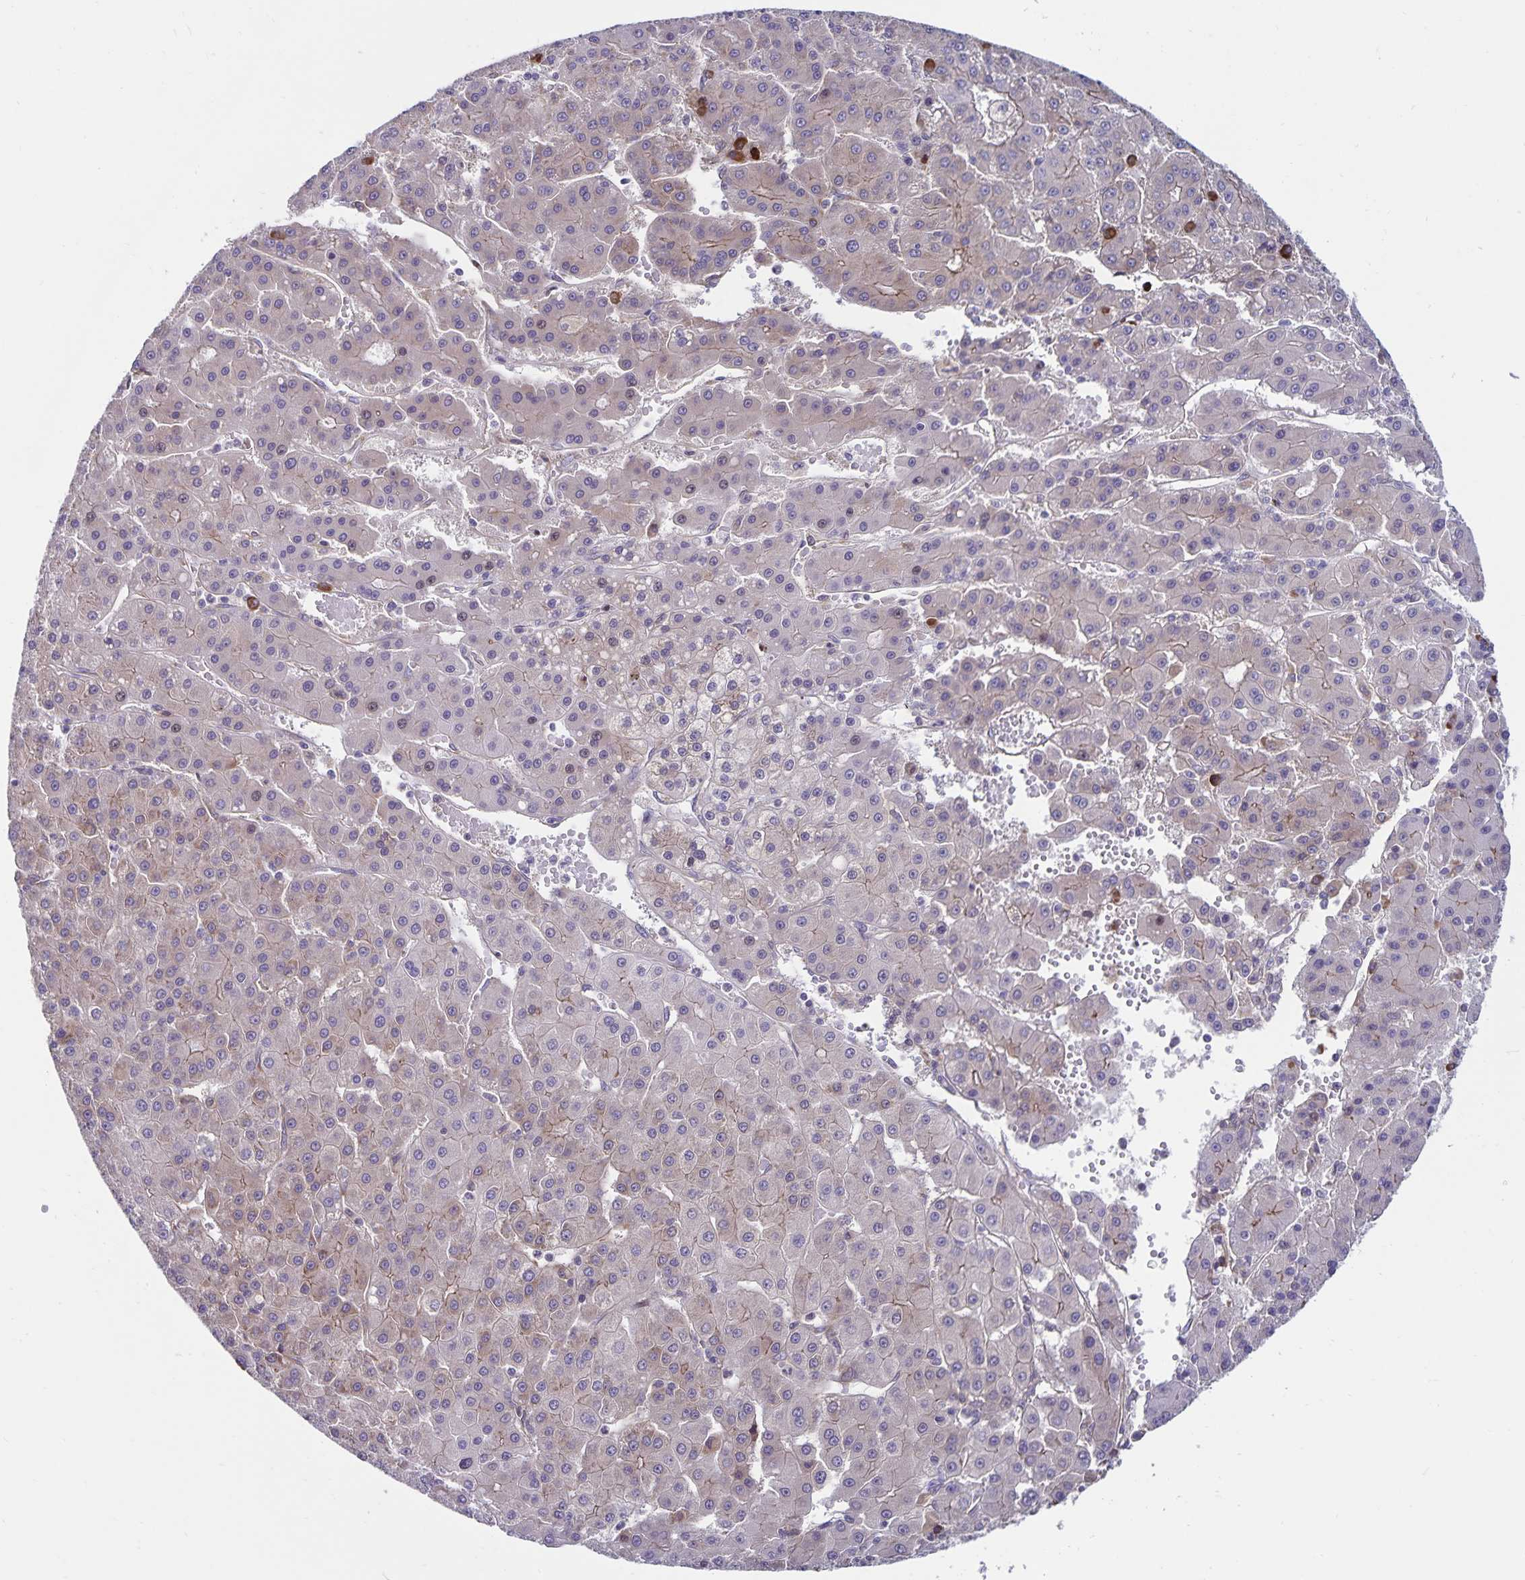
{"staining": {"intensity": "negative", "quantity": "none", "location": "none"}, "tissue": "liver cancer", "cell_type": "Tumor cells", "image_type": "cancer", "snomed": [{"axis": "morphology", "description": "Carcinoma, Hepatocellular, NOS"}, {"axis": "topography", "description": "Liver"}], "caption": "An image of human liver cancer is negative for staining in tumor cells.", "gene": "SEC62", "patient": {"sex": "male", "age": 76}}